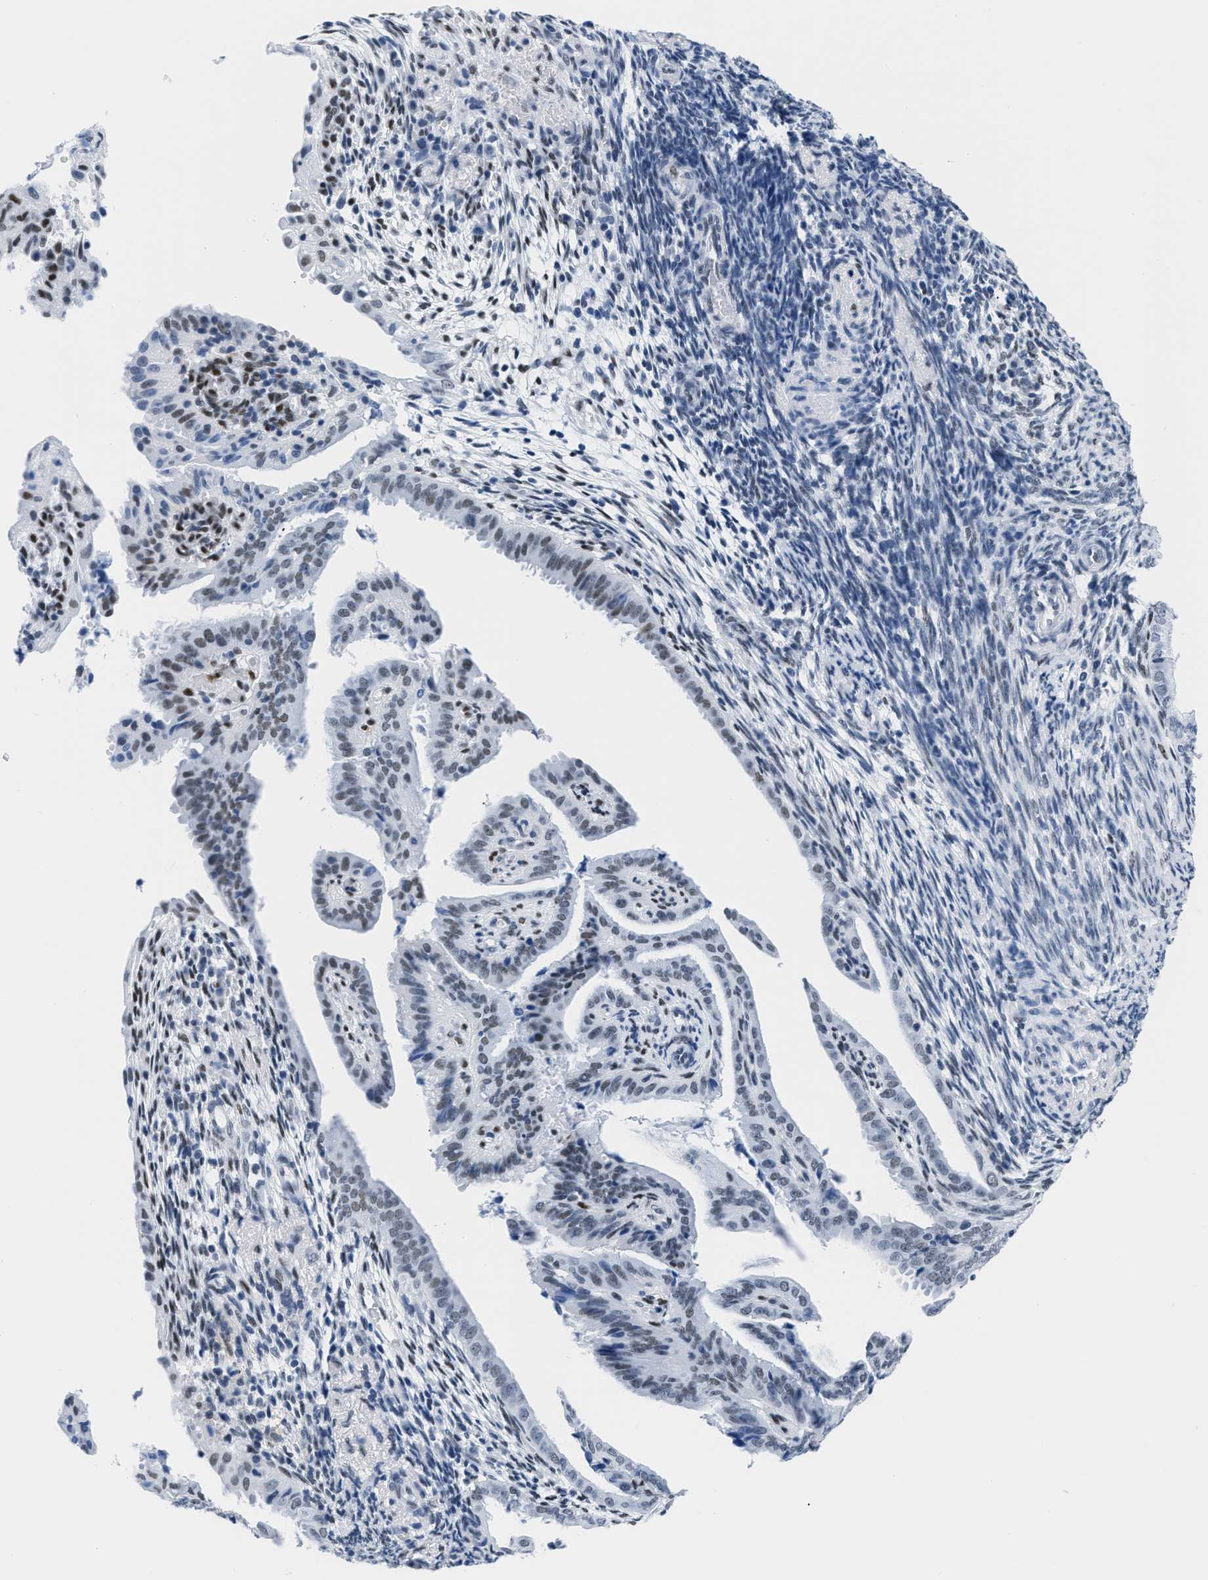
{"staining": {"intensity": "moderate", "quantity": "25%-75%", "location": "nuclear"}, "tissue": "endometrial cancer", "cell_type": "Tumor cells", "image_type": "cancer", "snomed": [{"axis": "morphology", "description": "Adenocarcinoma, NOS"}, {"axis": "topography", "description": "Endometrium"}], "caption": "IHC image of endometrial adenocarcinoma stained for a protein (brown), which shows medium levels of moderate nuclear expression in about 25%-75% of tumor cells.", "gene": "CTBP1", "patient": {"sex": "female", "age": 58}}